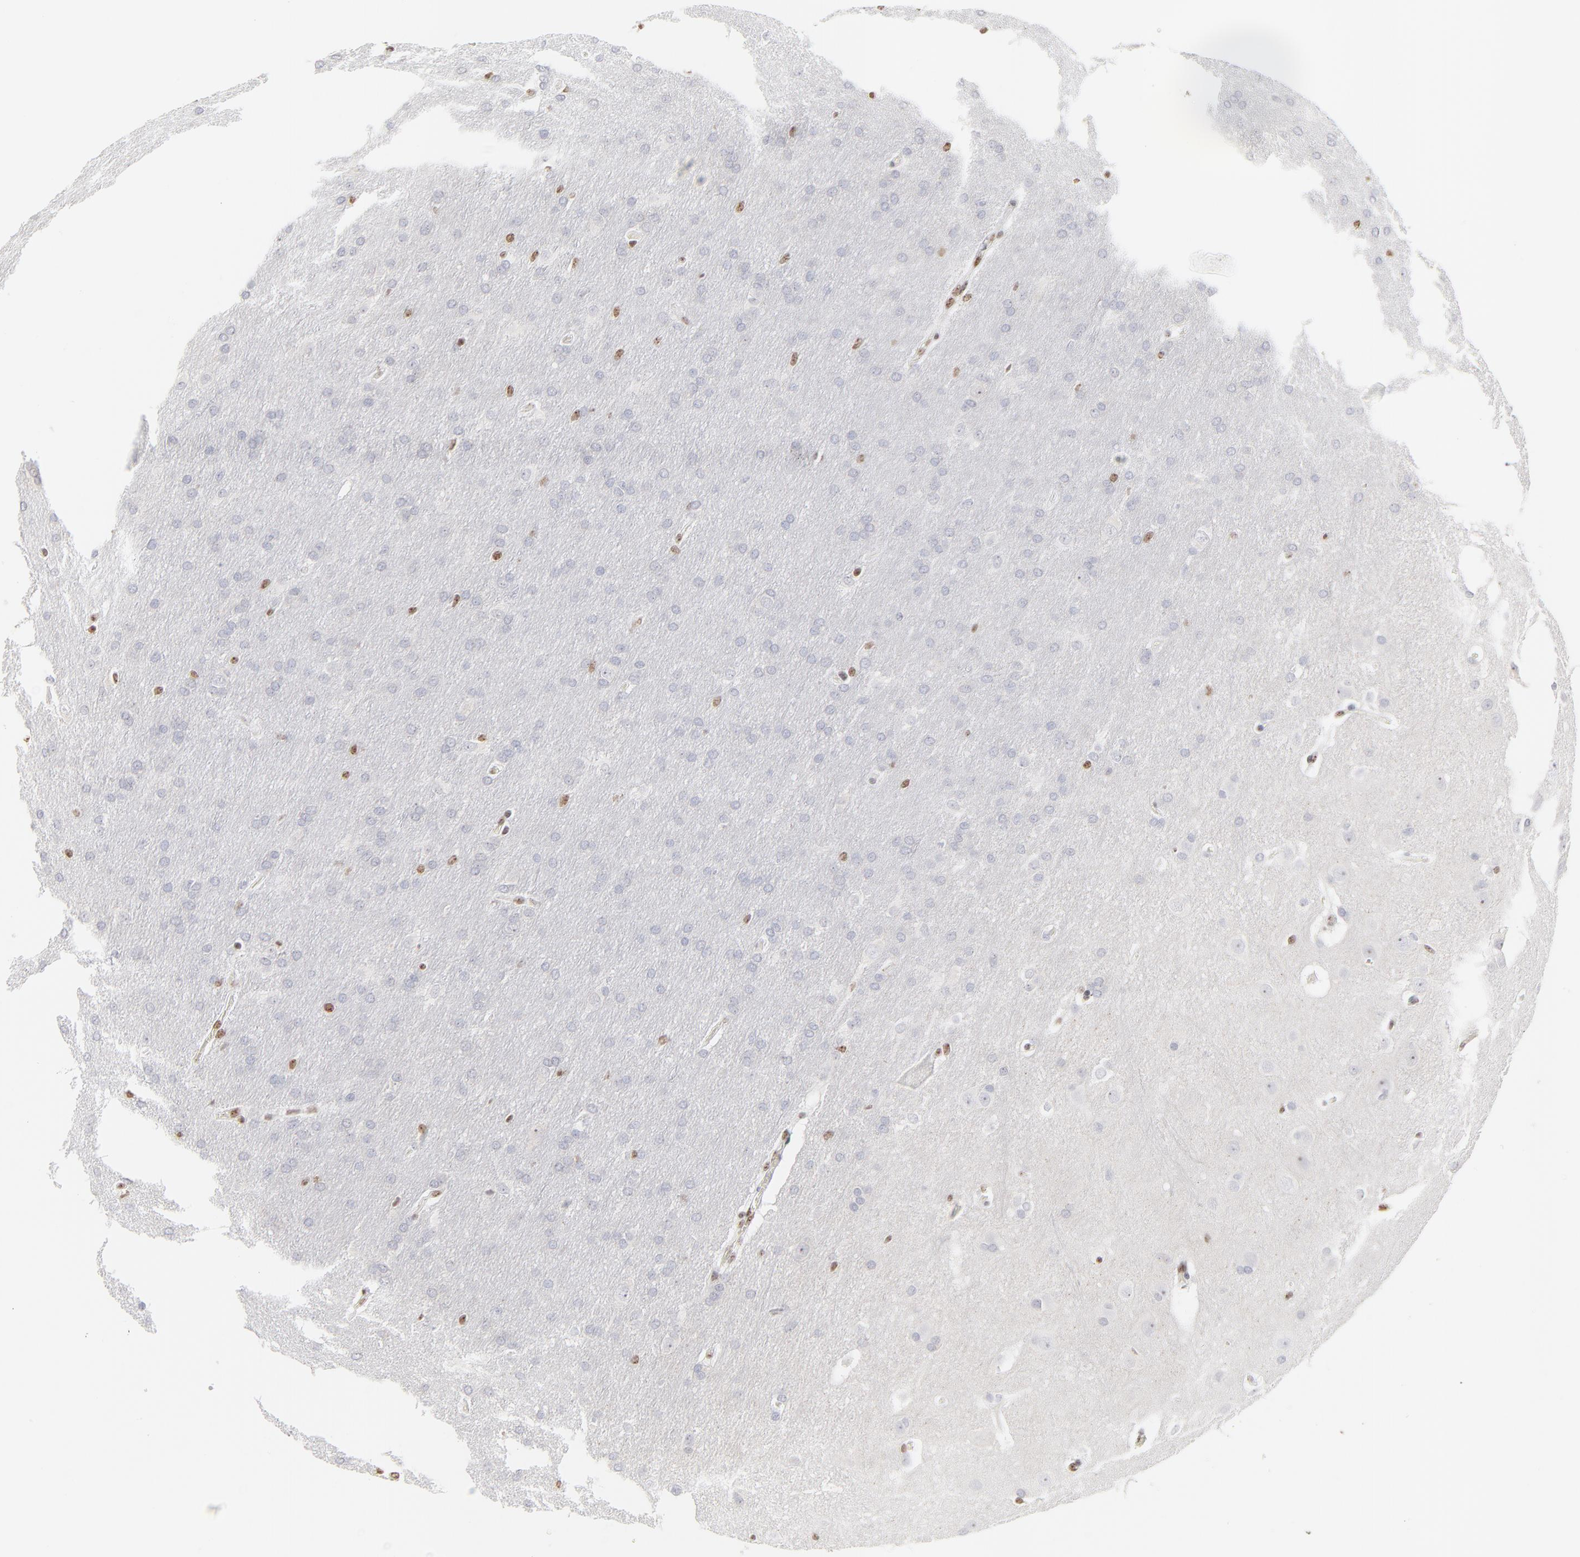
{"staining": {"intensity": "moderate", "quantity": "<25%", "location": "nuclear"}, "tissue": "glioma", "cell_type": "Tumor cells", "image_type": "cancer", "snomed": [{"axis": "morphology", "description": "Glioma, malignant, Low grade"}, {"axis": "topography", "description": "Brain"}], "caption": "Tumor cells exhibit low levels of moderate nuclear staining in about <25% of cells in human malignant low-grade glioma. Ihc stains the protein of interest in brown and the nuclei are stained blue.", "gene": "NFIL3", "patient": {"sex": "female", "age": 32}}